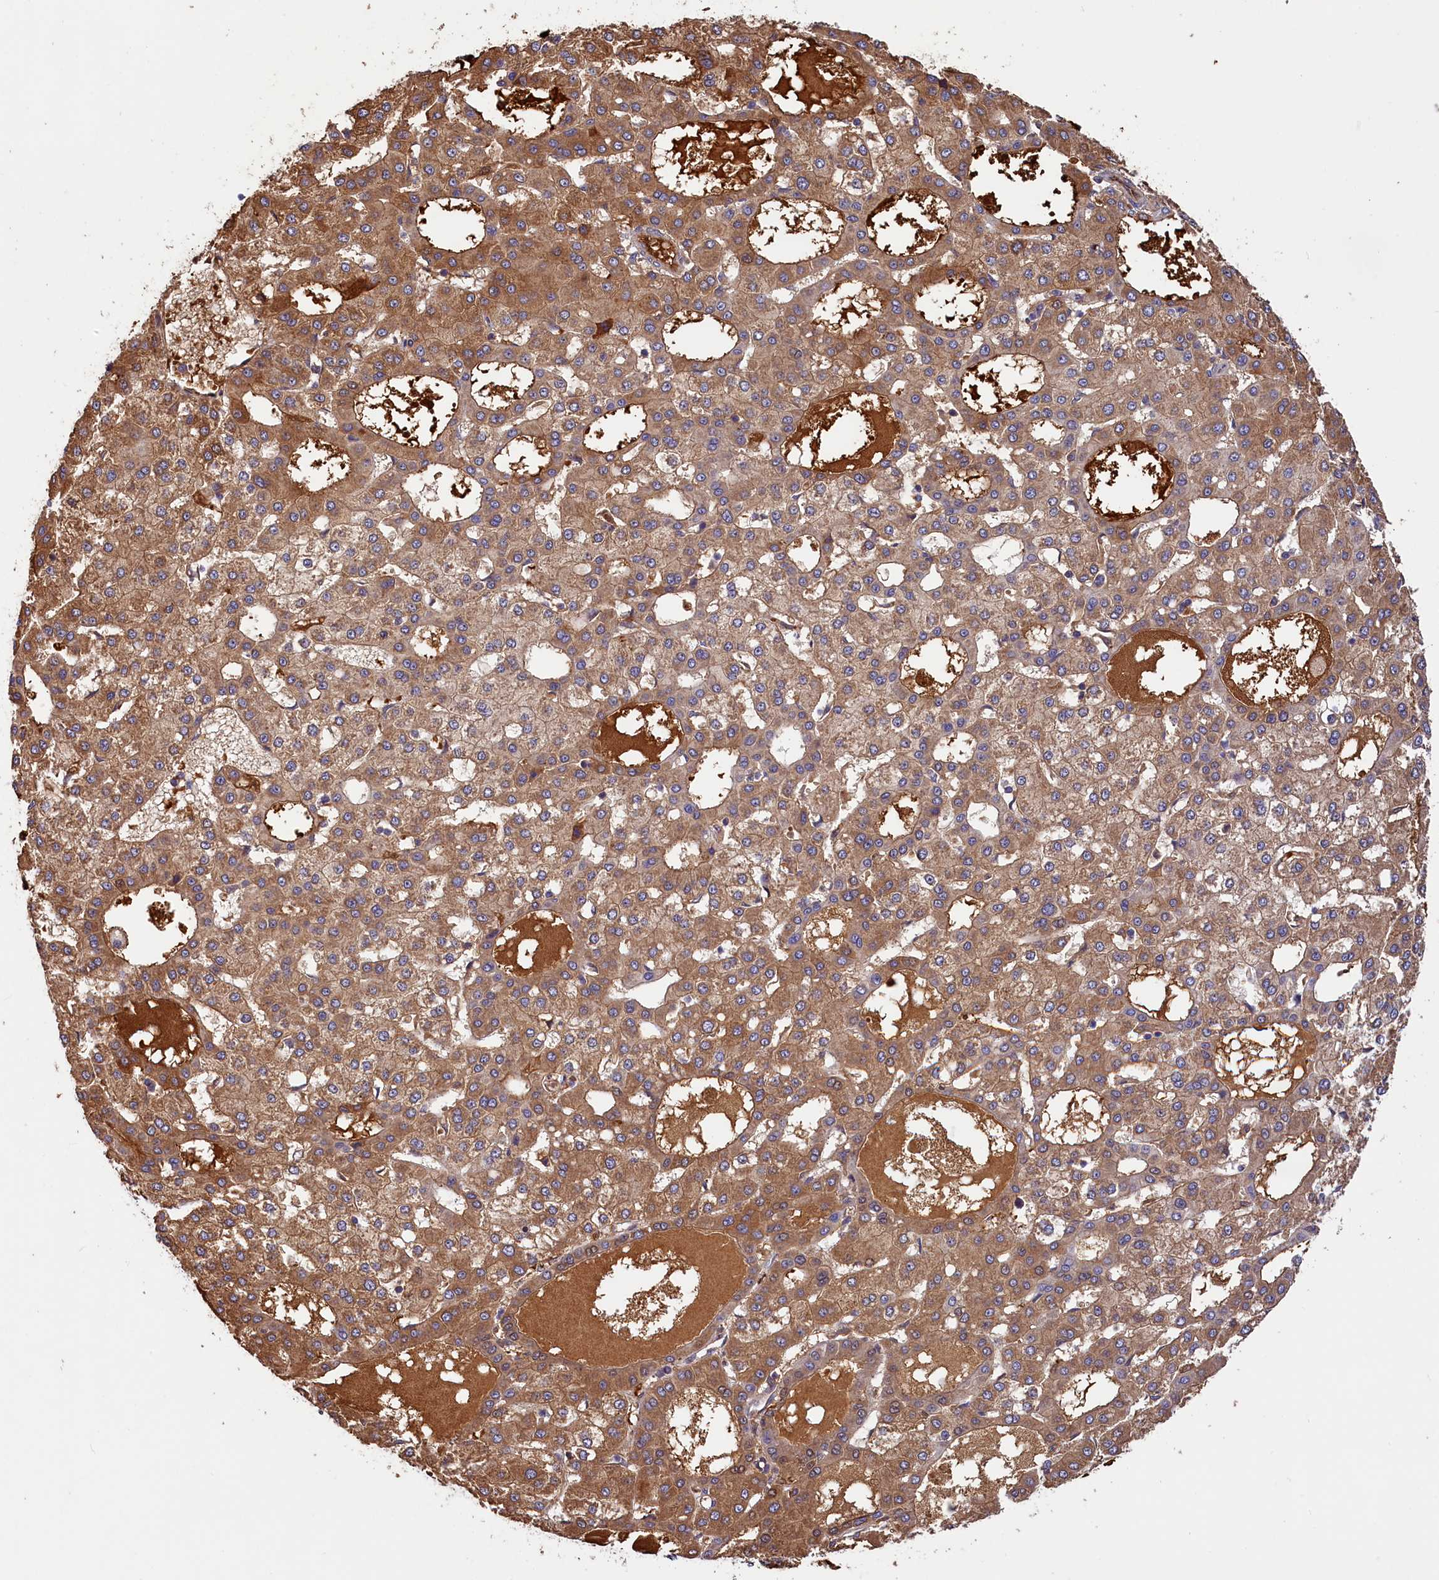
{"staining": {"intensity": "moderate", "quantity": ">75%", "location": "cytoplasmic/membranous"}, "tissue": "liver cancer", "cell_type": "Tumor cells", "image_type": "cancer", "snomed": [{"axis": "morphology", "description": "Carcinoma, Hepatocellular, NOS"}, {"axis": "topography", "description": "Liver"}], "caption": "A brown stain shows moderate cytoplasmic/membranous expression of a protein in liver hepatocellular carcinoma tumor cells.", "gene": "PHAF1", "patient": {"sex": "male", "age": 47}}